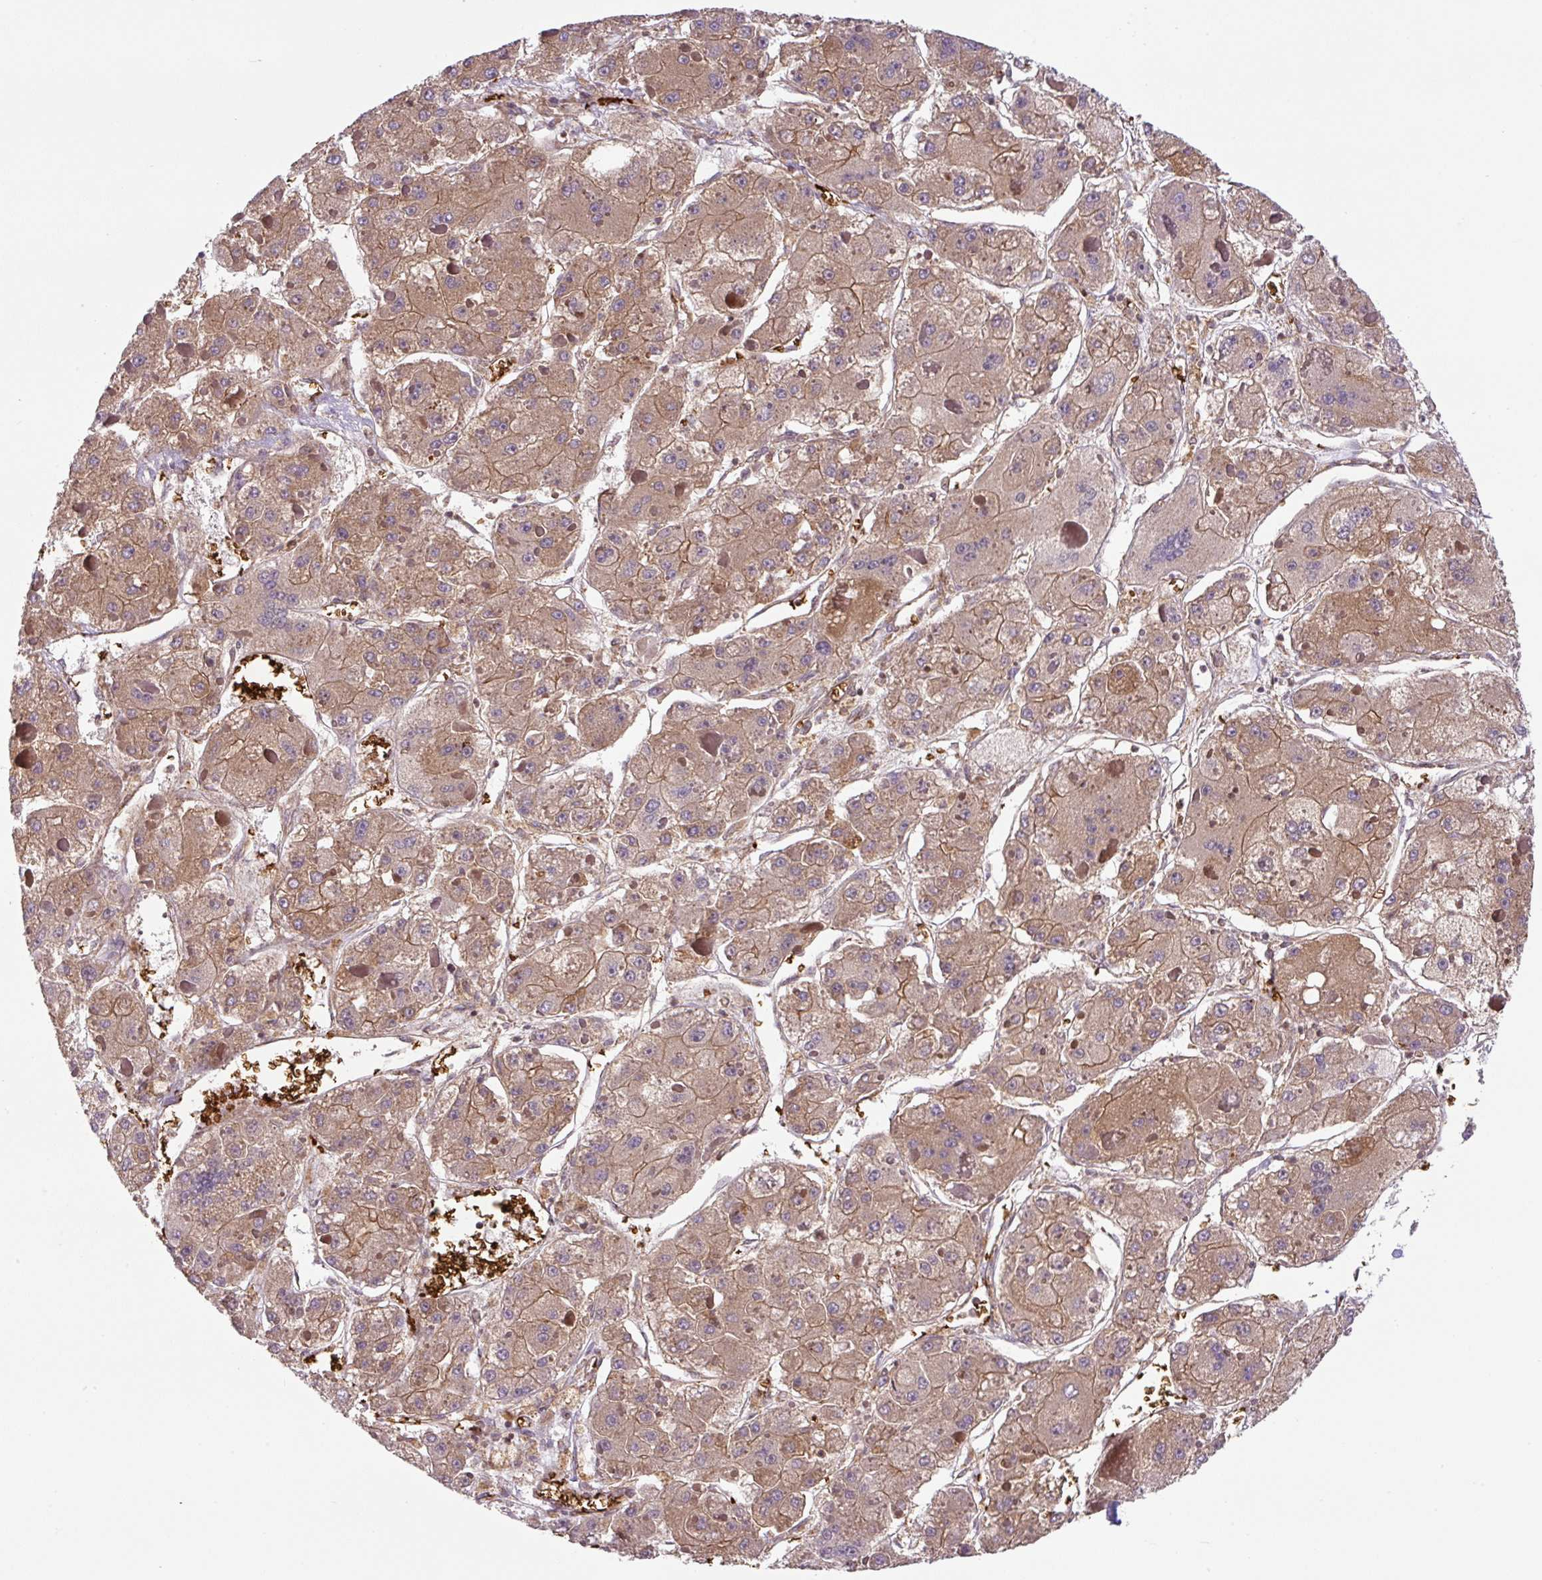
{"staining": {"intensity": "moderate", "quantity": ">75%", "location": "cytoplasmic/membranous"}, "tissue": "liver cancer", "cell_type": "Tumor cells", "image_type": "cancer", "snomed": [{"axis": "morphology", "description": "Carcinoma, Hepatocellular, NOS"}, {"axis": "topography", "description": "Liver"}], "caption": "Tumor cells display medium levels of moderate cytoplasmic/membranous staining in about >75% of cells in human liver cancer (hepatocellular carcinoma). The protein of interest is shown in brown color, while the nuclei are stained blue.", "gene": "APOBEC3D", "patient": {"sex": "female", "age": 73}}